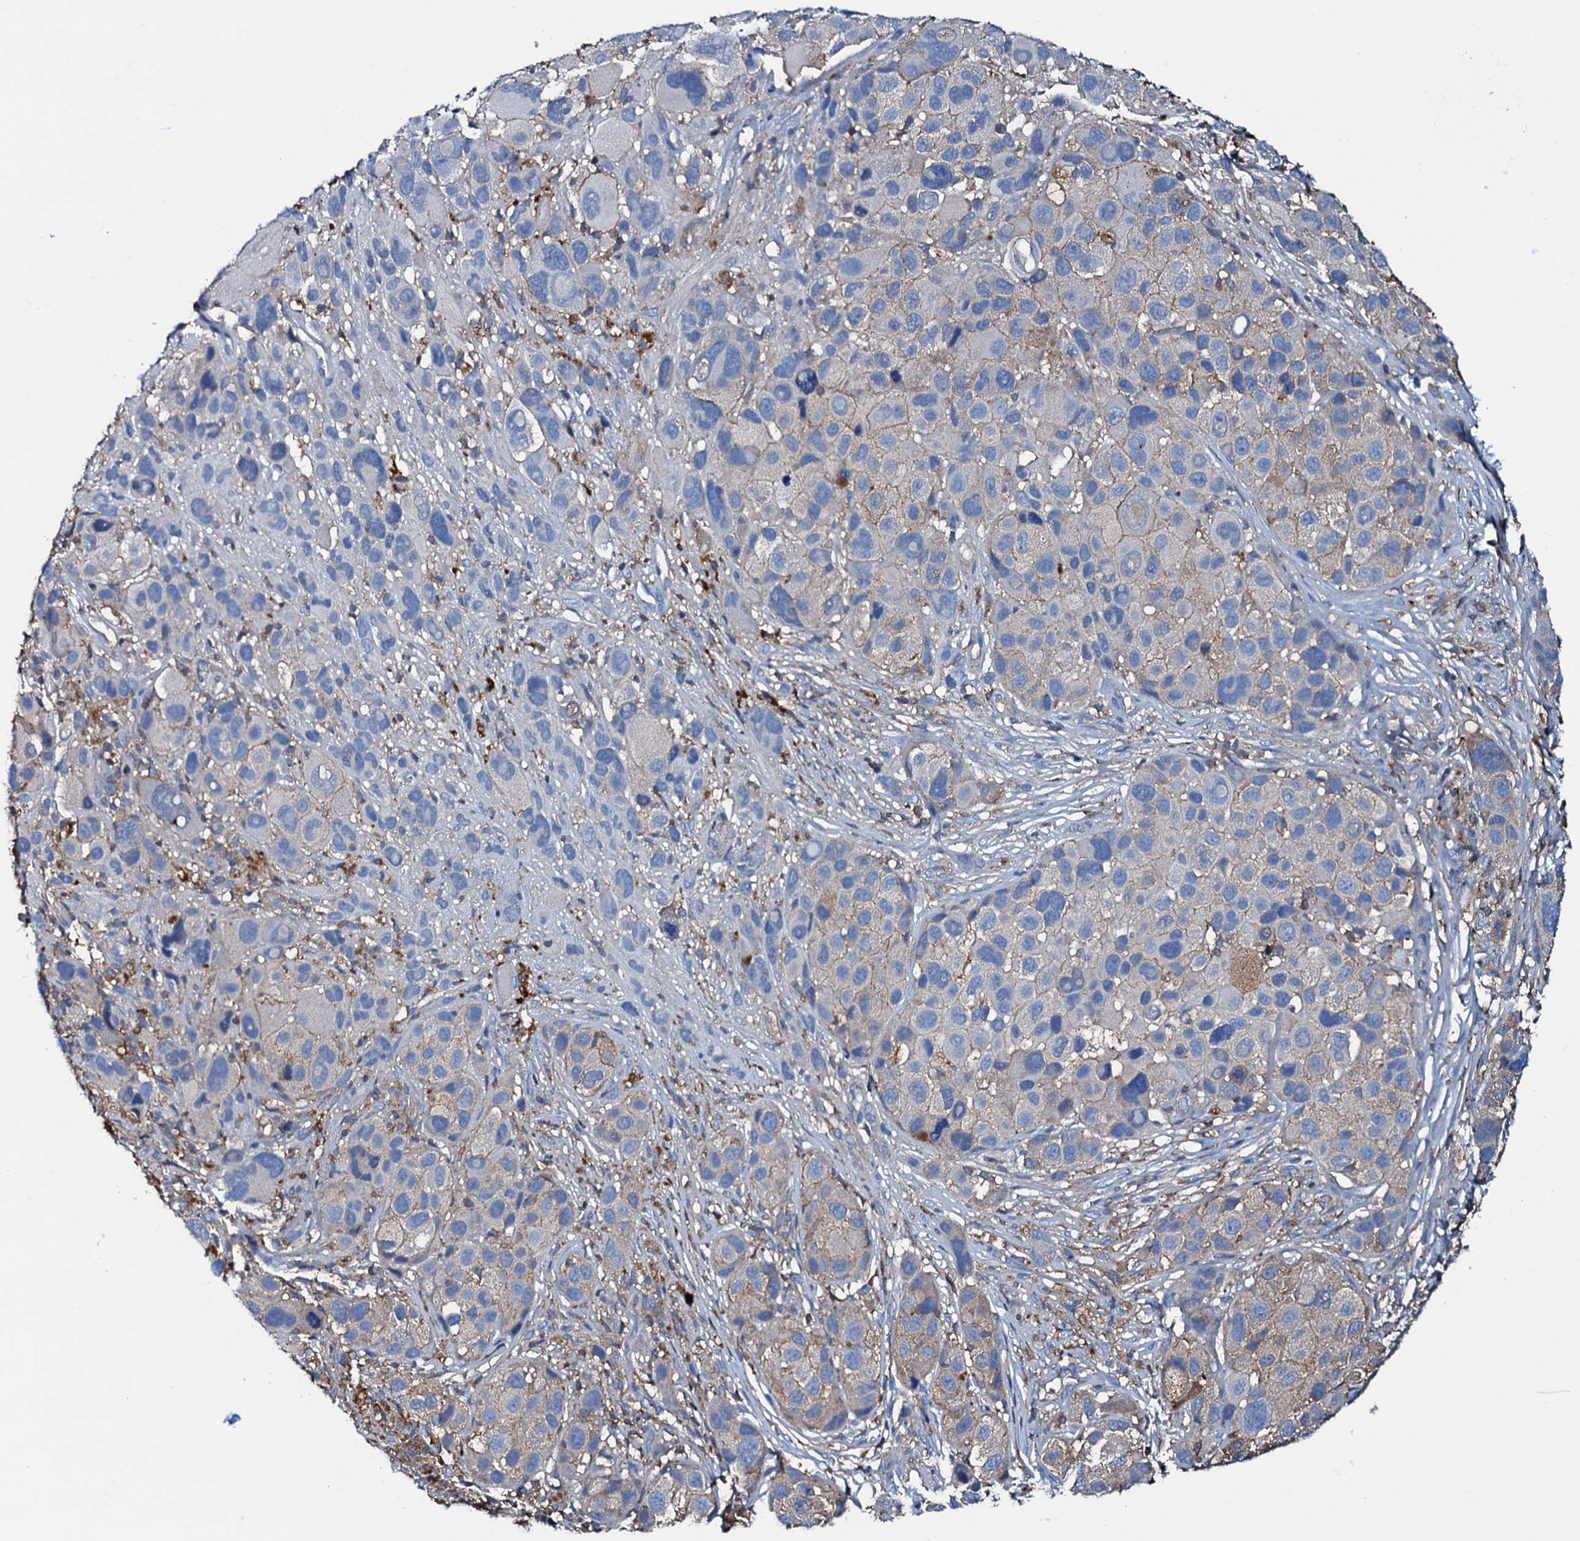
{"staining": {"intensity": "negative", "quantity": "none", "location": "none"}, "tissue": "melanoma", "cell_type": "Tumor cells", "image_type": "cancer", "snomed": [{"axis": "morphology", "description": "Malignant melanoma, NOS"}, {"axis": "topography", "description": "Skin of trunk"}], "caption": "DAB immunohistochemical staining of malignant melanoma reveals no significant positivity in tumor cells.", "gene": "MS4A4E", "patient": {"sex": "male", "age": 71}}